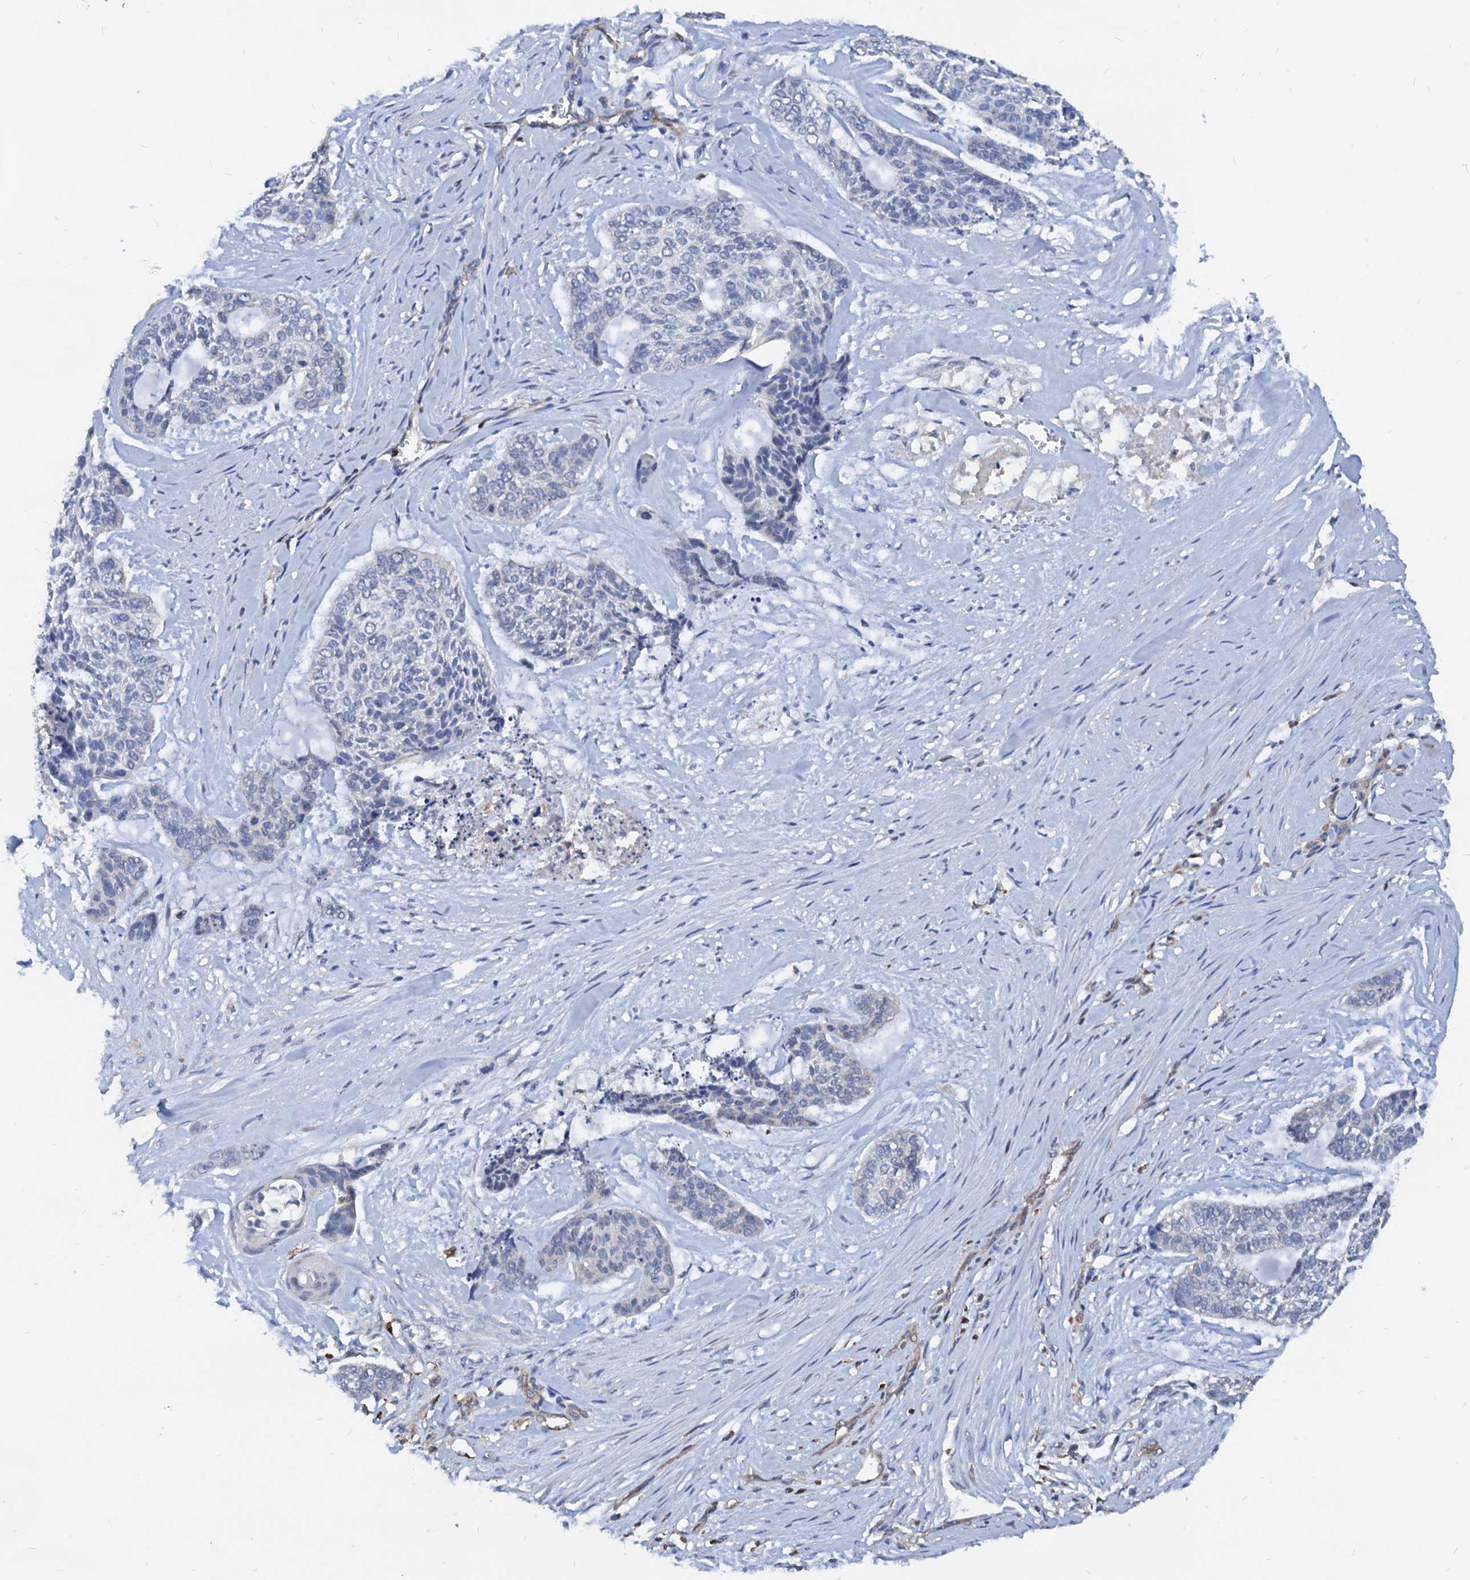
{"staining": {"intensity": "negative", "quantity": "none", "location": "none"}, "tissue": "skin cancer", "cell_type": "Tumor cells", "image_type": "cancer", "snomed": [{"axis": "morphology", "description": "Basal cell carcinoma"}, {"axis": "topography", "description": "Skin"}], "caption": "Tumor cells are negative for brown protein staining in skin cancer (basal cell carcinoma).", "gene": "LCP2", "patient": {"sex": "female", "age": 64}}